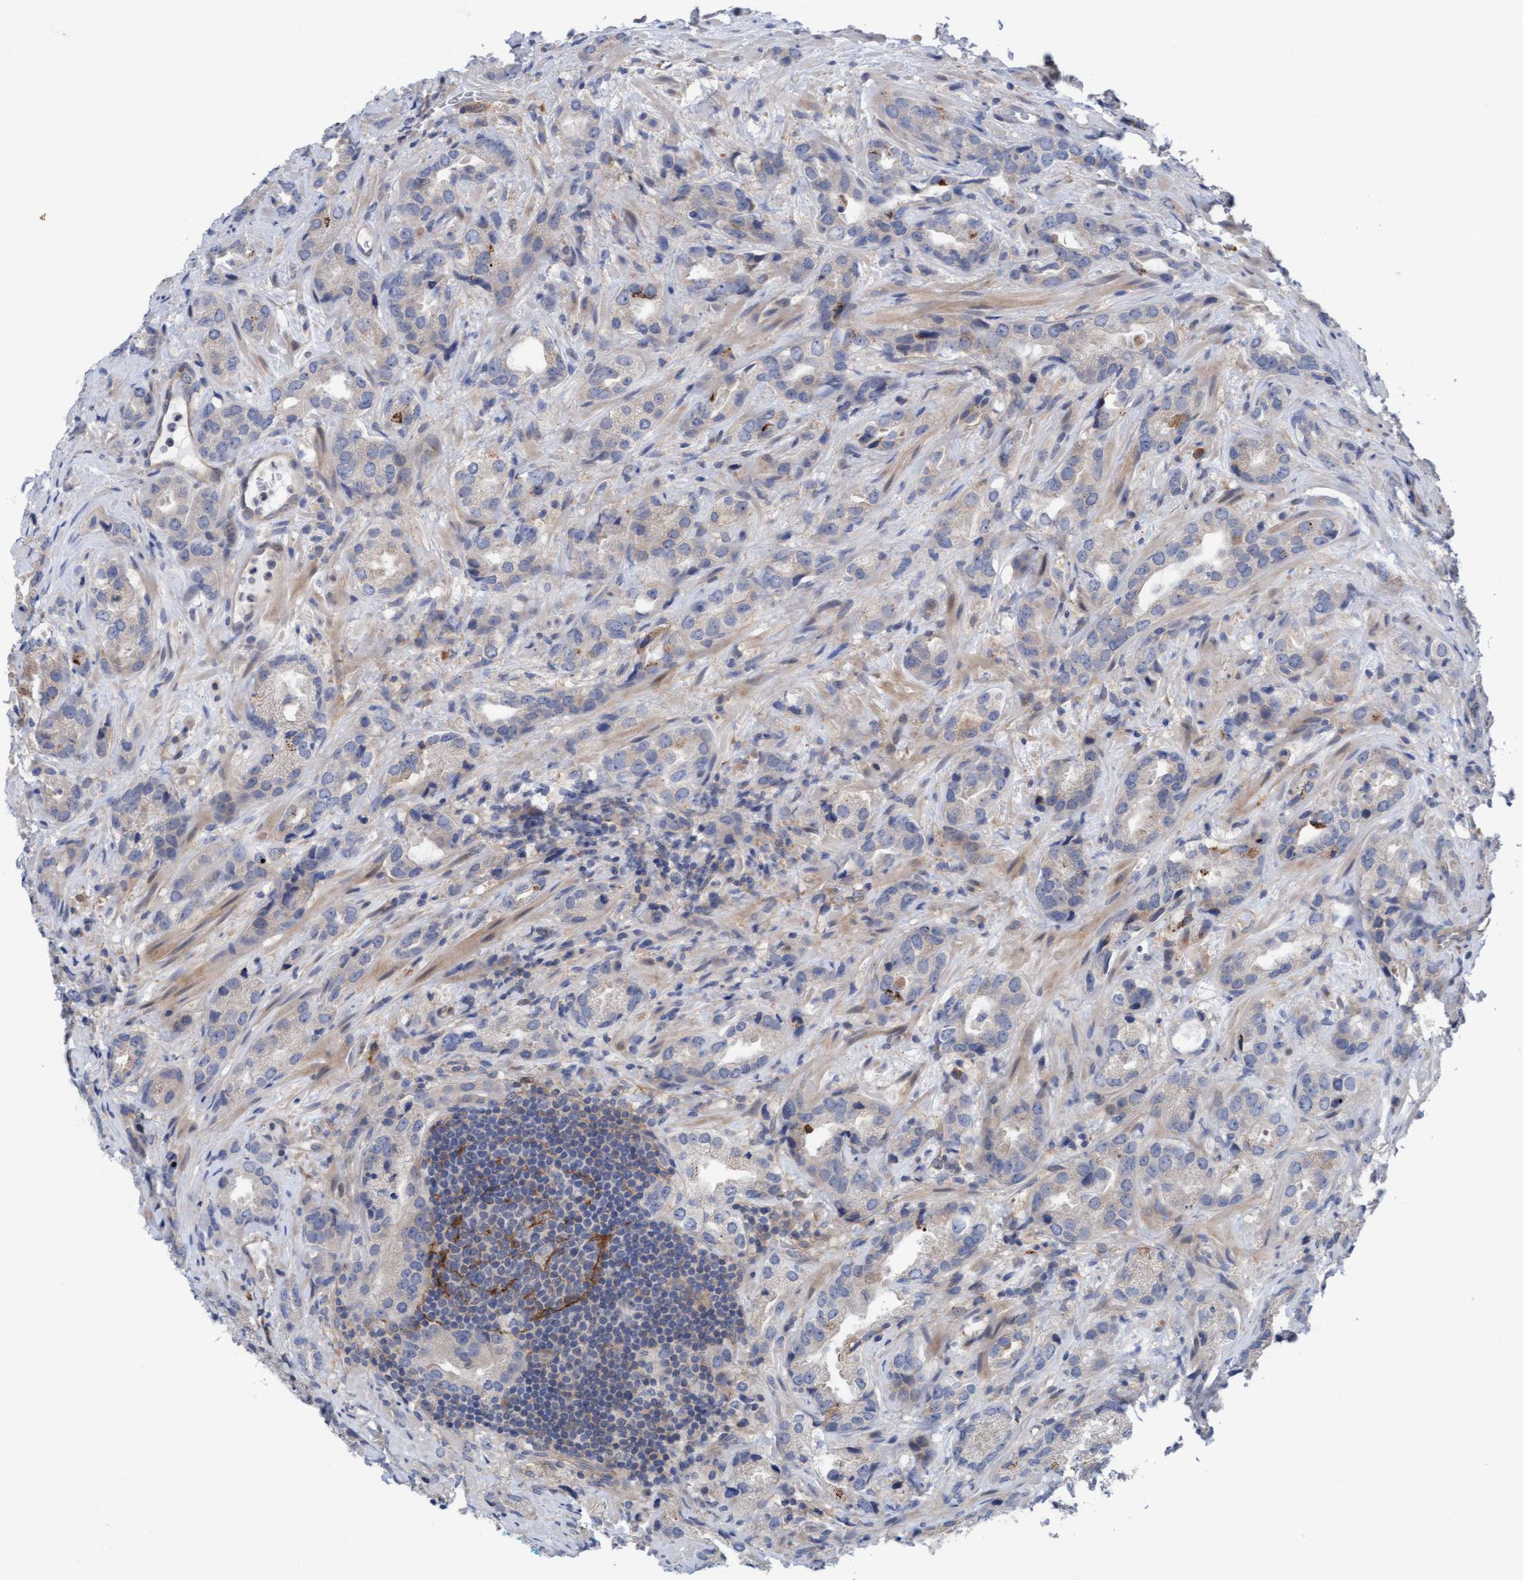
{"staining": {"intensity": "weak", "quantity": "25%-75%", "location": "cytoplasmic/membranous"}, "tissue": "prostate cancer", "cell_type": "Tumor cells", "image_type": "cancer", "snomed": [{"axis": "morphology", "description": "Adenocarcinoma, High grade"}, {"axis": "topography", "description": "Prostate"}], "caption": "This is an image of immunohistochemistry staining of prostate cancer (adenocarcinoma (high-grade)), which shows weak staining in the cytoplasmic/membranous of tumor cells.", "gene": "PLCD1", "patient": {"sex": "male", "age": 63}}